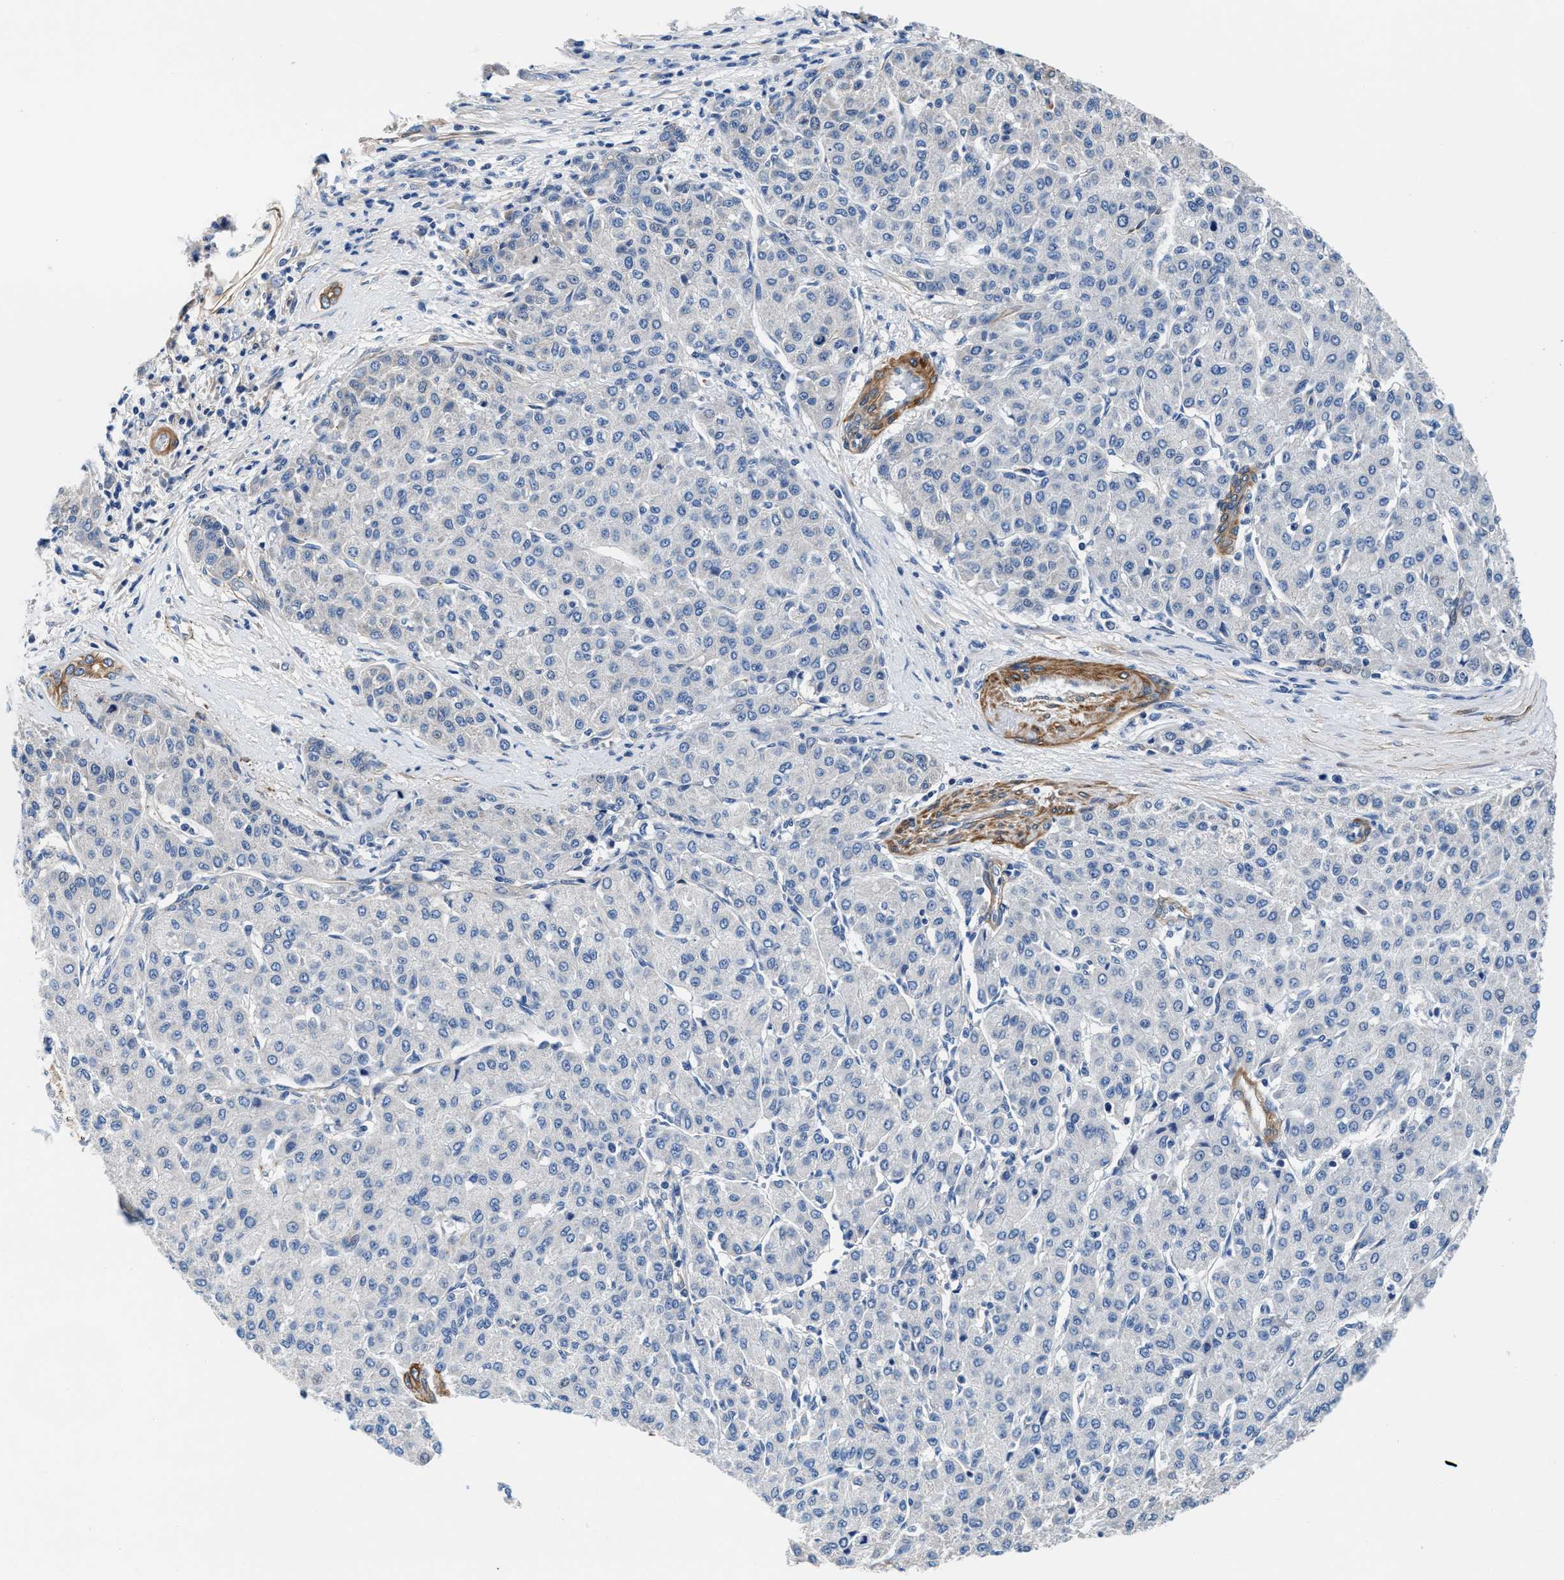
{"staining": {"intensity": "negative", "quantity": "none", "location": "none"}, "tissue": "liver cancer", "cell_type": "Tumor cells", "image_type": "cancer", "snomed": [{"axis": "morphology", "description": "Carcinoma, Hepatocellular, NOS"}, {"axis": "topography", "description": "Liver"}], "caption": "Immunohistochemical staining of human liver hepatocellular carcinoma displays no significant positivity in tumor cells.", "gene": "PARG", "patient": {"sex": "male", "age": 65}}